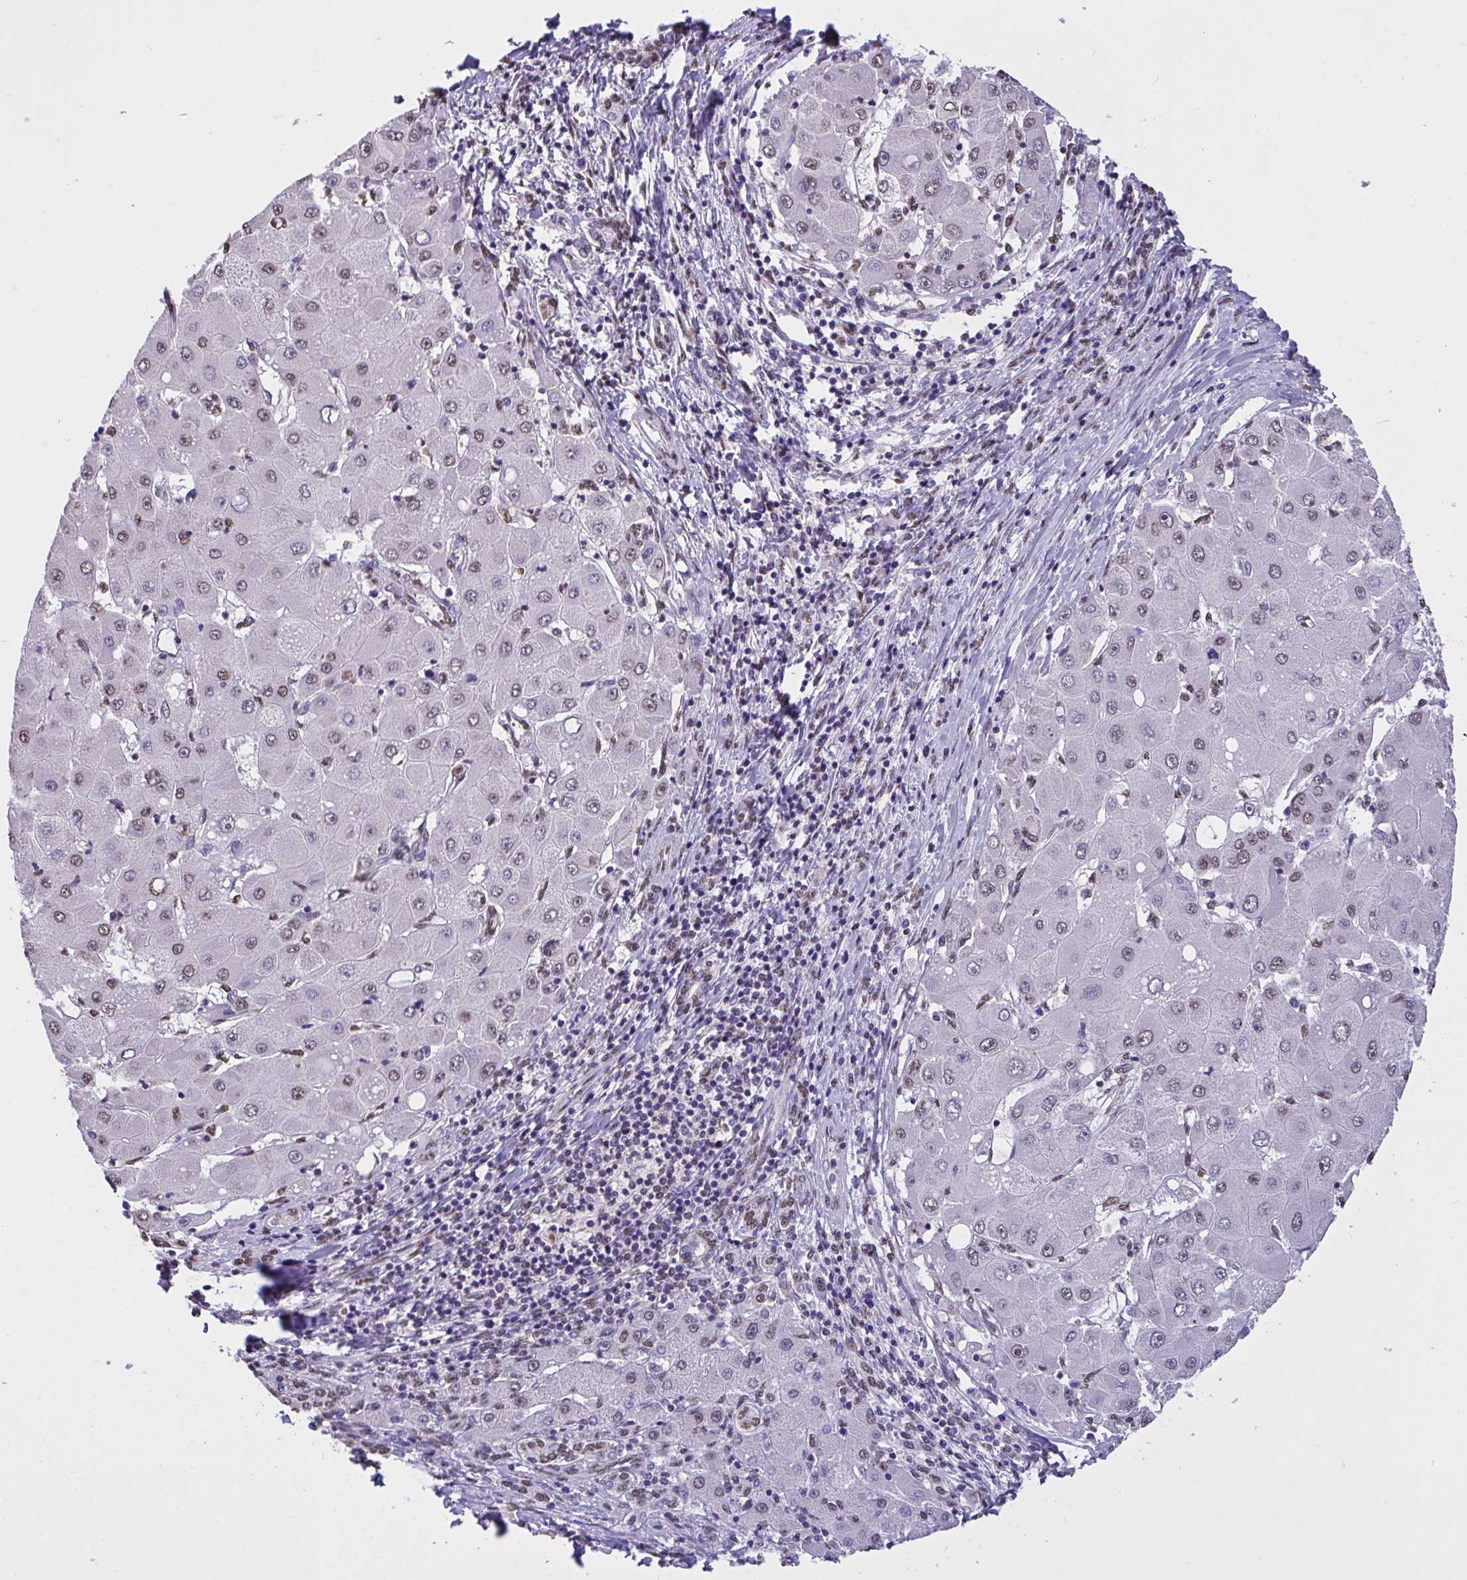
{"staining": {"intensity": "weak", "quantity": "25%-75%", "location": "nuclear"}, "tissue": "liver cancer", "cell_type": "Tumor cells", "image_type": "cancer", "snomed": [{"axis": "morphology", "description": "Carcinoma, Hepatocellular, NOS"}, {"axis": "topography", "description": "Liver"}], "caption": "DAB immunohistochemical staining of hepatocellular carcinoma (liver) exhibits weak nuclear protein positivity in approximately 25%-75% of tumor cells. The protein of interest is stained brown, and the nuclei are stained in blue (DAB IHC with brightfield microscopy, high magnification).", "gene": "SEMA6B", "patient": {"sex": "male", "age": 40}}